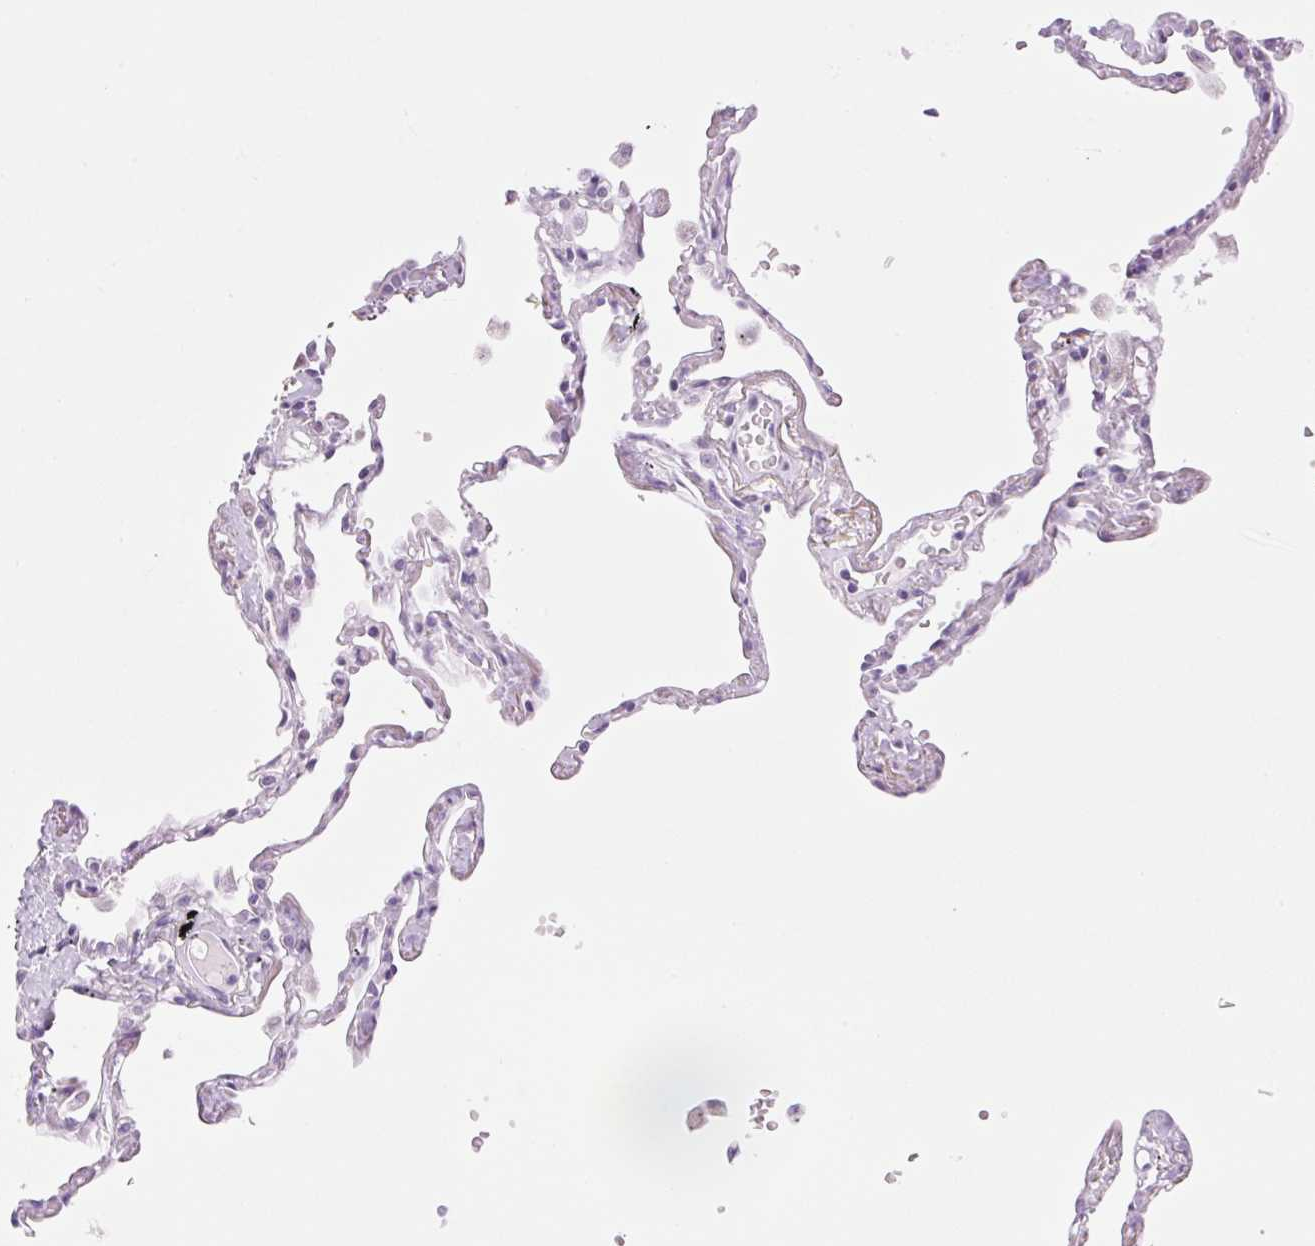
{"staining": {"intensity": "negative", "quantity": "none", "location": "none"}, "tissue": "lung", "cell_type": "Alveolar cells", "image_type": "normal", "snomed": [{"axis": "morphology", "description": "Normal tissue, NOS"}, {"axis": "topography", "description": "Lung"}], "caption": "IHC image of benign lung stained for a protein (brown), which shows no staining in alveolar cells.", "gene": "SP140L", "patient": {"sex": "female", "age": 67}}